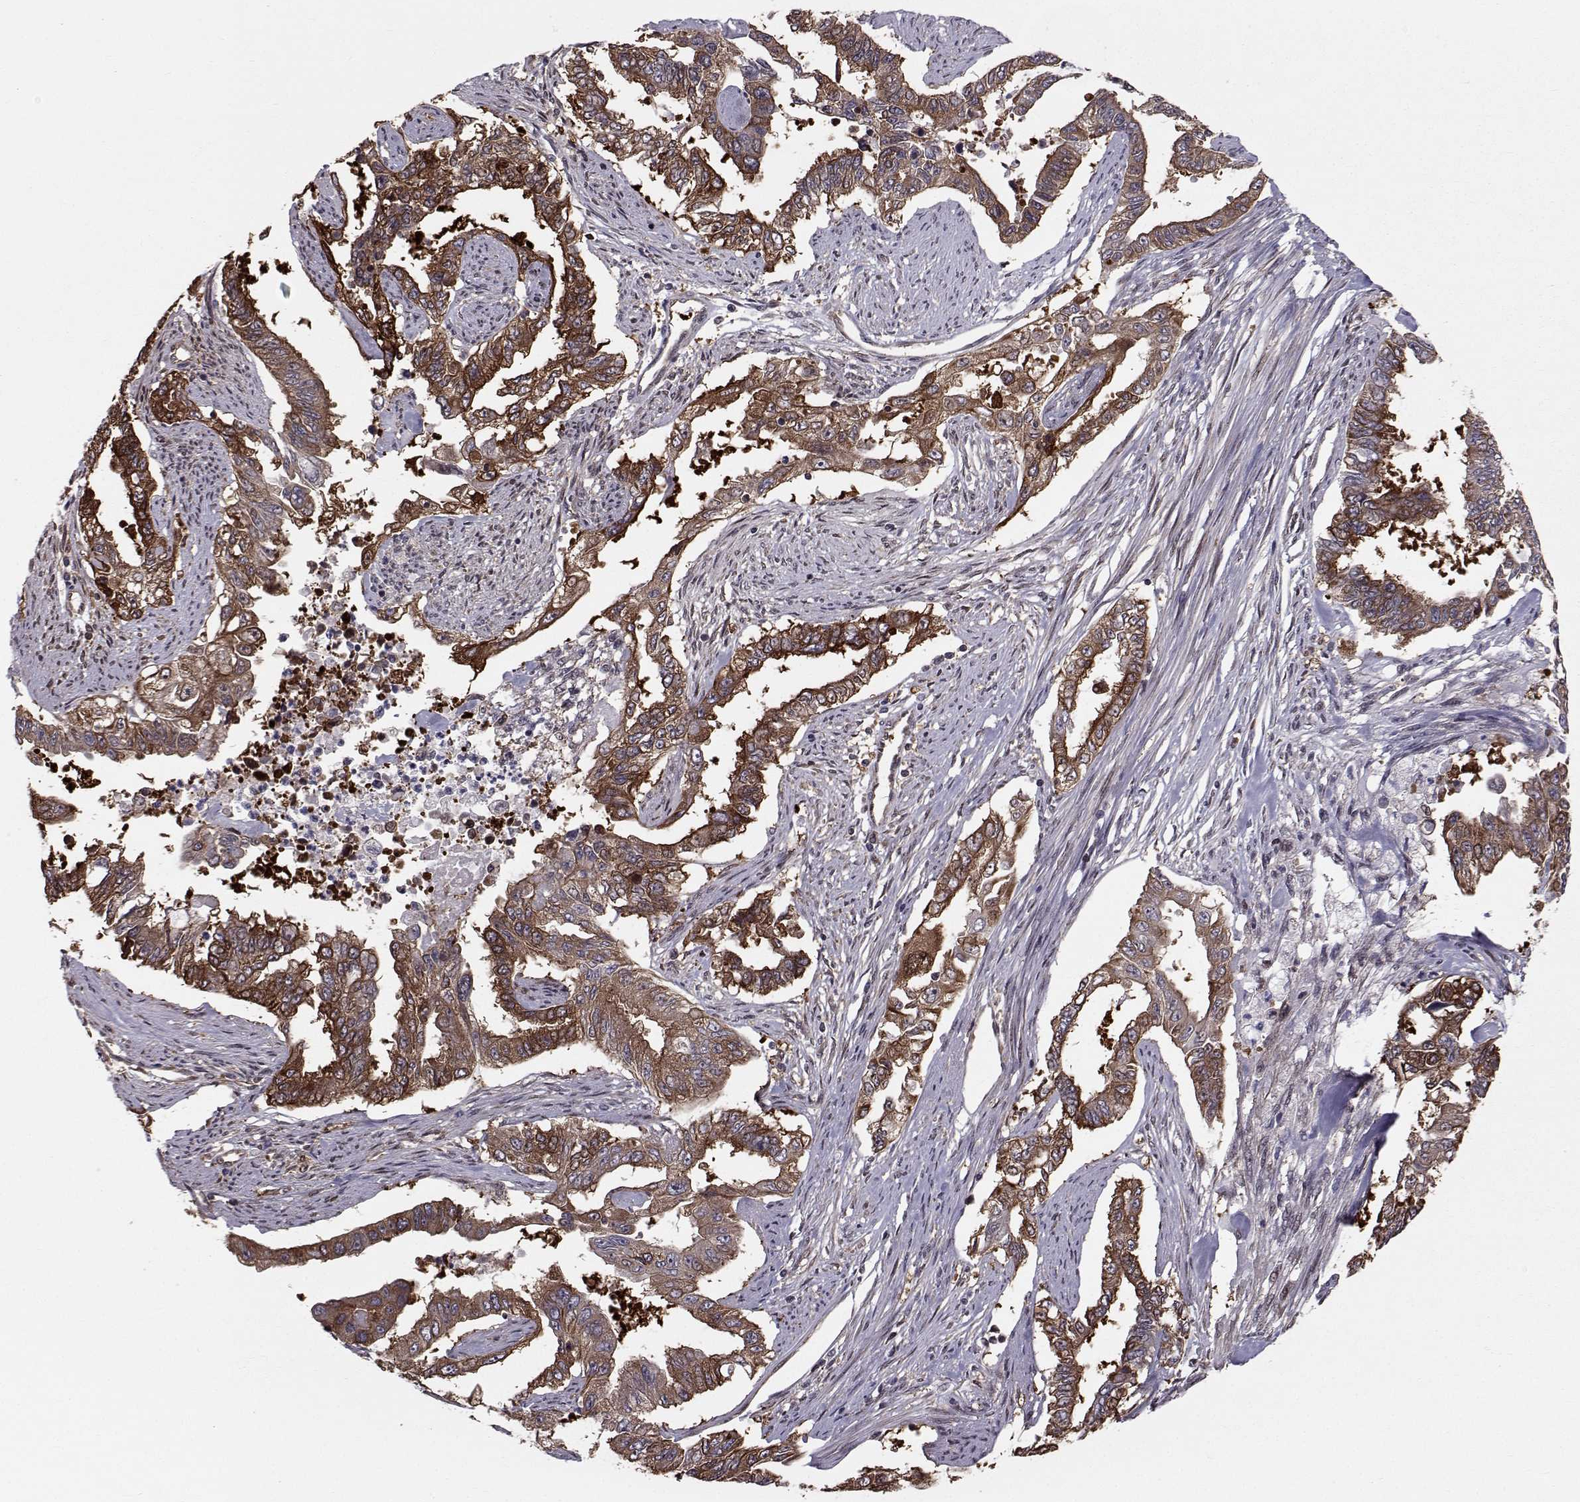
{"staining": {"intensity": "strong", "quantity": "25%-75%", "location": "cytoplasmic/membranous"}, "tissue": "endometrial cancer", "cell_type": "Tumor cells", "image_type": "cancer", "snomed": [{"axis": "morphology", "description": "Adenocarcinoma, NOS"}, {"axis": "topography", "description": "Uterus"}], "caption": "Endometrial adenocarcinoma stained for a protein exhibits strong cytoplasmic/membranous positivity in tumor cells.", "gene": "HSP90AB1", "patient": {"sex": "female", "age": 59}}